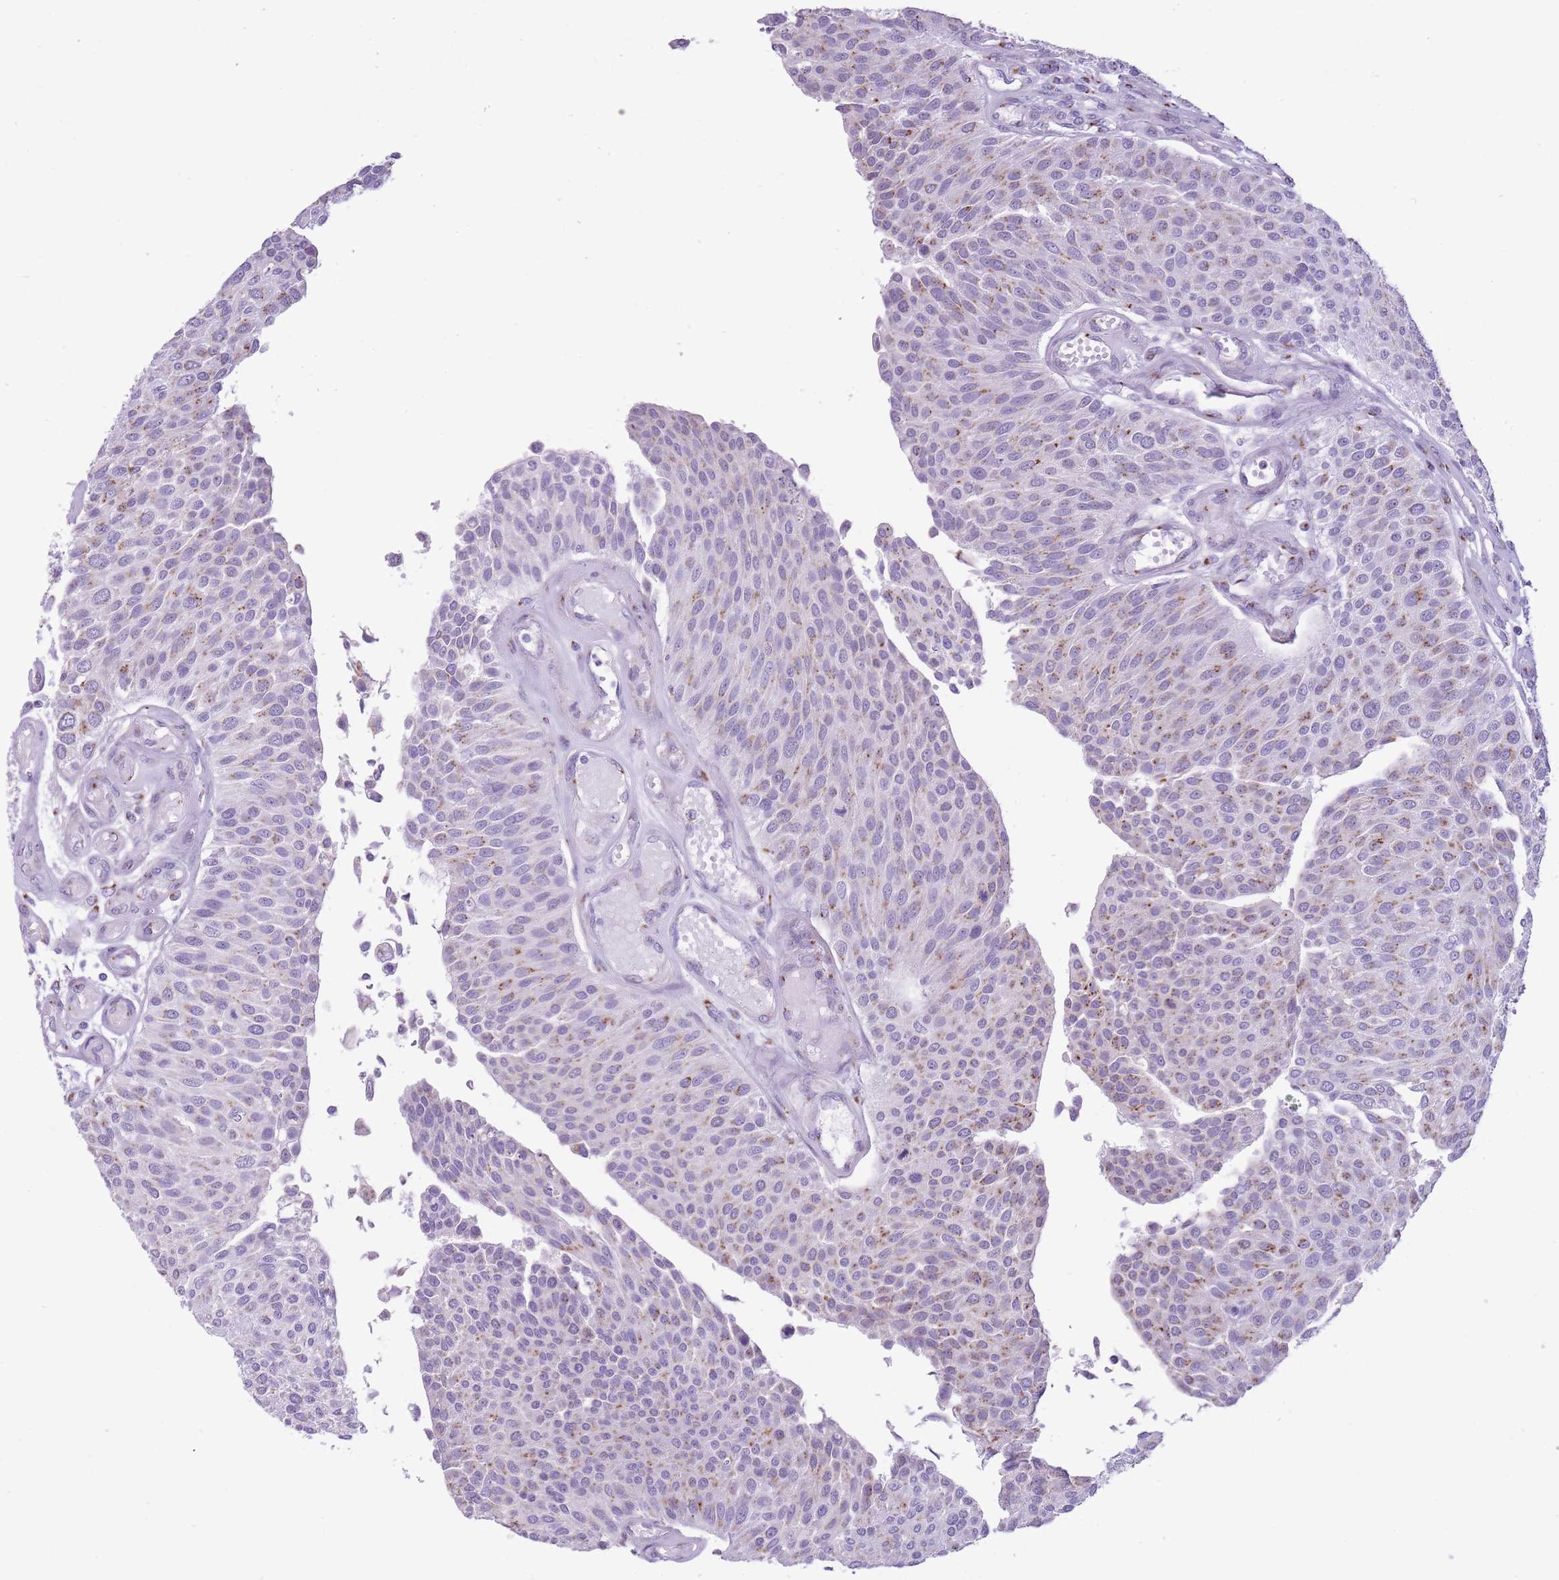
{"staining": {"intensity": "moderate", "quantity": "25%-75%", "location": "cytoplasmic/membranous"}, "tissue": "urothelial cancer", "cell_type": "Tumor cells", "image_type": "cancer", "snomed": [{"axis": "morphology", "description": "Urothelial carcinoma, NOS"}, {"axis": "topography", "description": "Urinary bladder"}], "caption": "There is medium levels of moderate cytoplasmic/membranous staining in tumor cells of transitional cell carcinoma, as demonstrated by immunohistochemical staining (brown color).", "gene": "B4GALT2", "patient": {"sex": "male", "age": 55}}